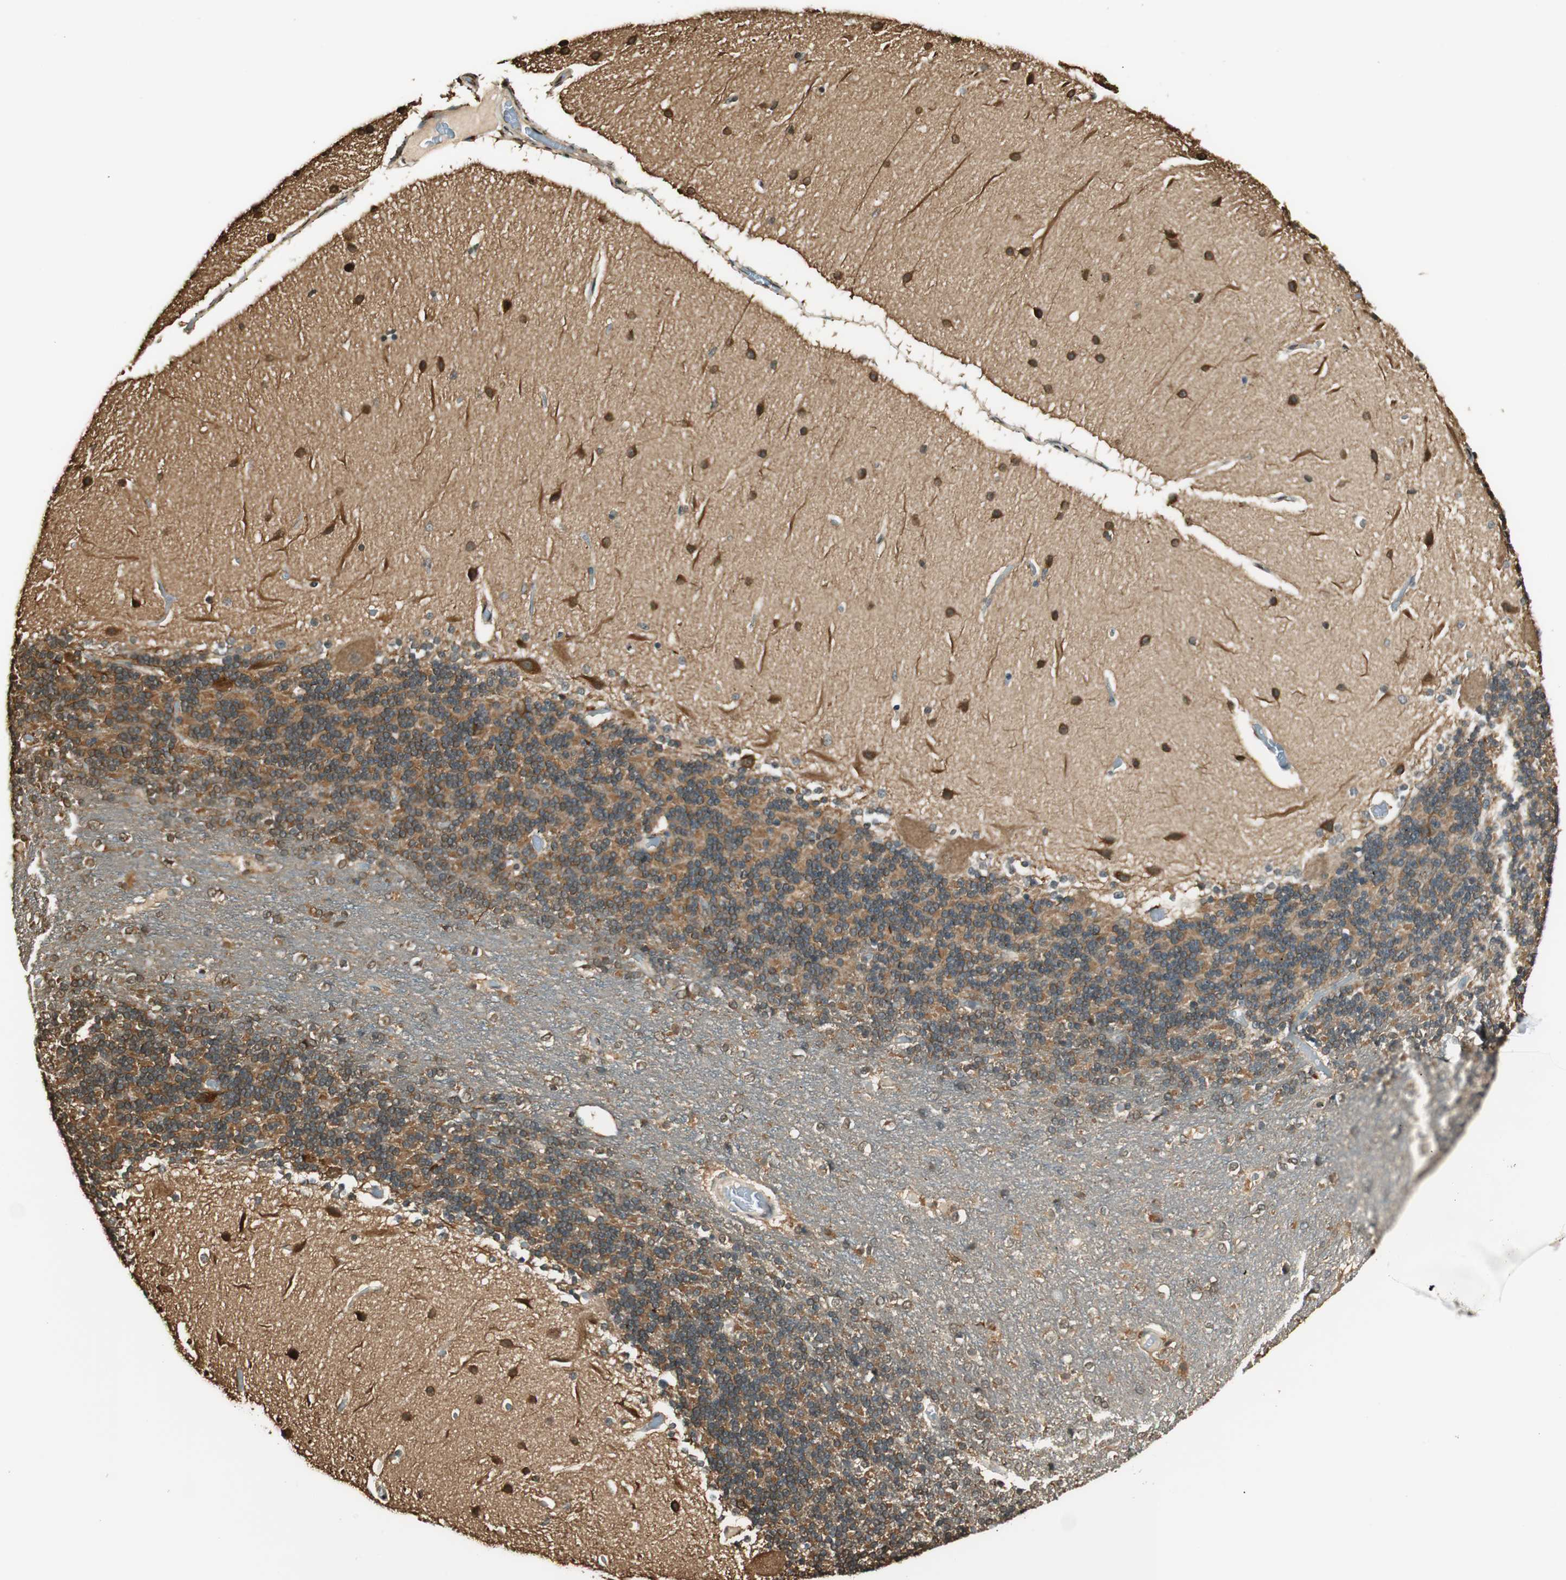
{"staining": {"intensity": "strong", "quantity": ">75%", "location": "cytoplasmic/membranous"}, "tissue": "cerebellum", "cell_type": "Cells in granular layer", "image_type": "normal", "snomed": [{"axis": "morphology", "description": "Normal tissue, NOS"}, {"axis": "topography", "description": "Cerebellum"}], "caption": "IHC photomicrograph of unremarkable human cerebellum stained for a protein (brown), which displays high levels of strong cytoplasmic/membranous staining in approximately >75% of cells in granular layer.", "gene": "ENSG00000268870", "patient": {"sex": "female", "age": 54}}